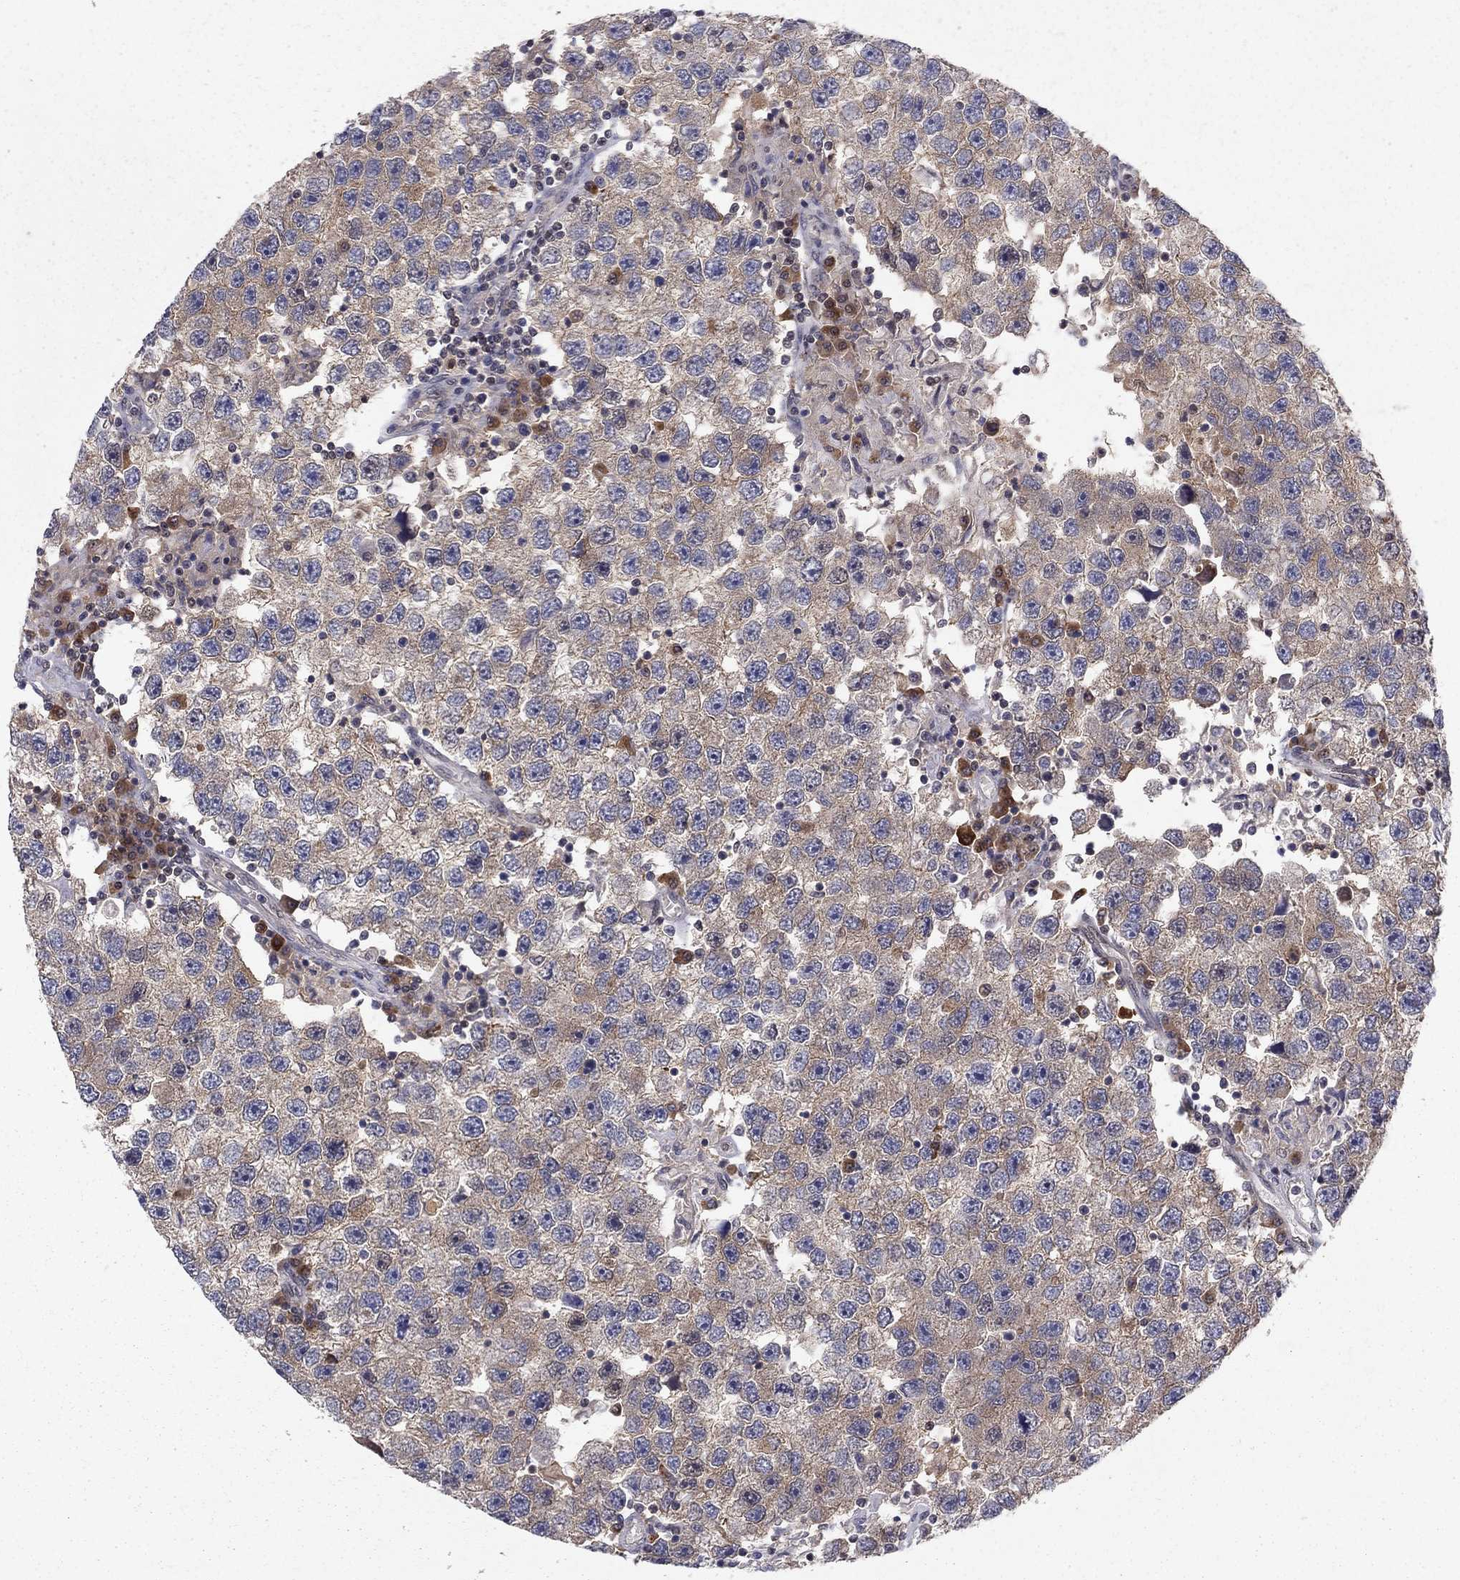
{"staining": {"intensity": "moderate", "quantity": "25%-75%", "location": "cytoplasmic/membranous"}, "tissue": "testis cancer", "cell_type": "Tumor cells", "image_type": "cancer", "snomed": [{"axis": "morphology", "description": "Seminoma, NOS"}, {"axis": "topography", "description": "Testis"}], "caption": "This is a histology image of immunohistochemistry (IHC) staining of seminoma (testis), which shows moderate staining in the cytoplasmic/membranous of tumor cells.", "gene": "CRTC1", "patient": {"sex": "male", "age": 26}}